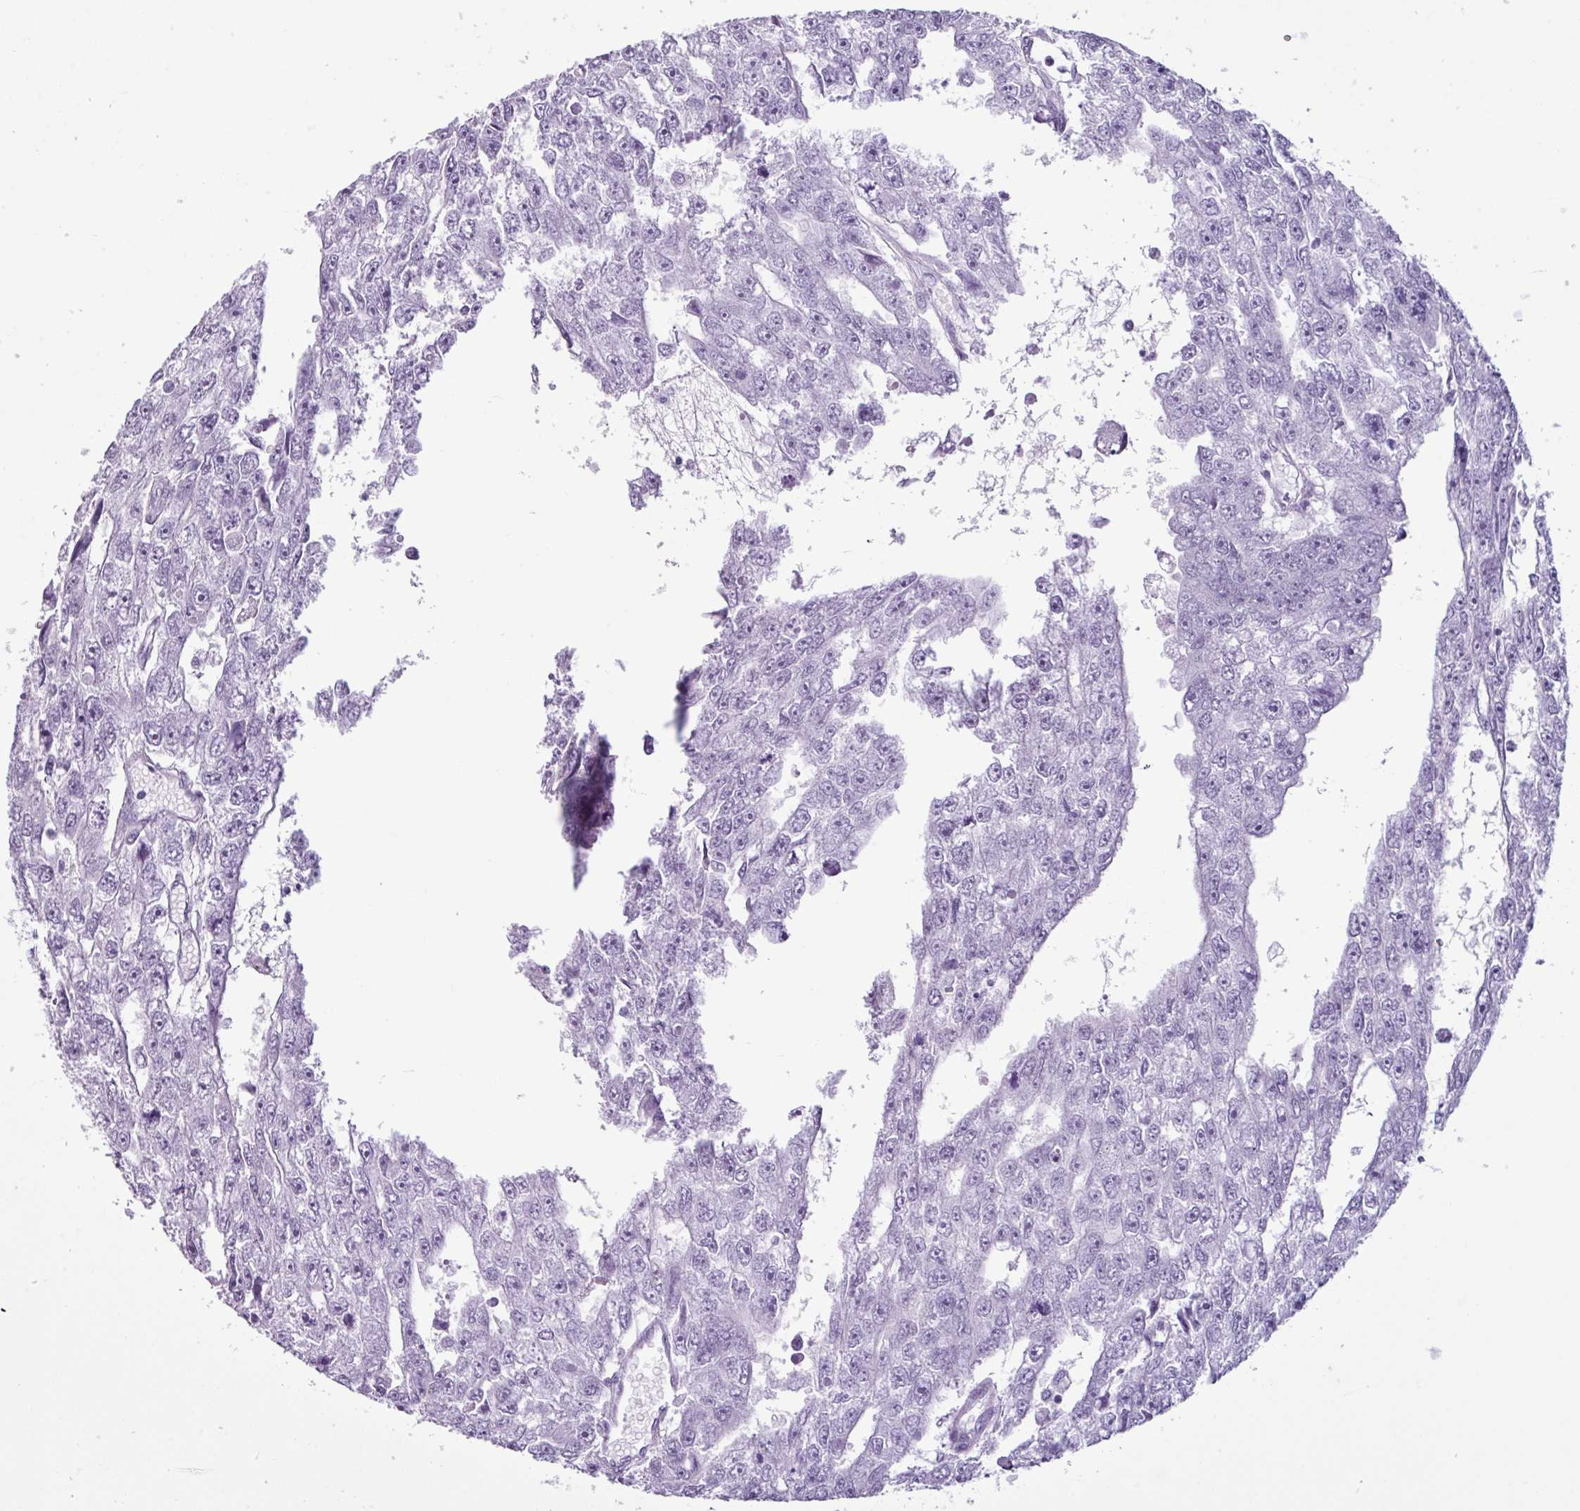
{"staining": {"intensity": "negative", "quantity": "none", "location": "none"}, "tissue": "testis cancer", "cell_type": "Tumor cells", "image_type": "cancer", "snomed": [{"axis": "morphology", "description": "Carcinoma, Embryonal, NOS"}, {"axis": "topography", "description": "Testis"}], "caption": "IHC image of testis embryonal carcinoma stained for a protein (brown), which exhibits no expression in tumor cells. (DAB immunohistochemistry visualized using brightfield microscopy, high magnification).", "gene": "SCT", "patient": {"sex": "male", "age": 20}}